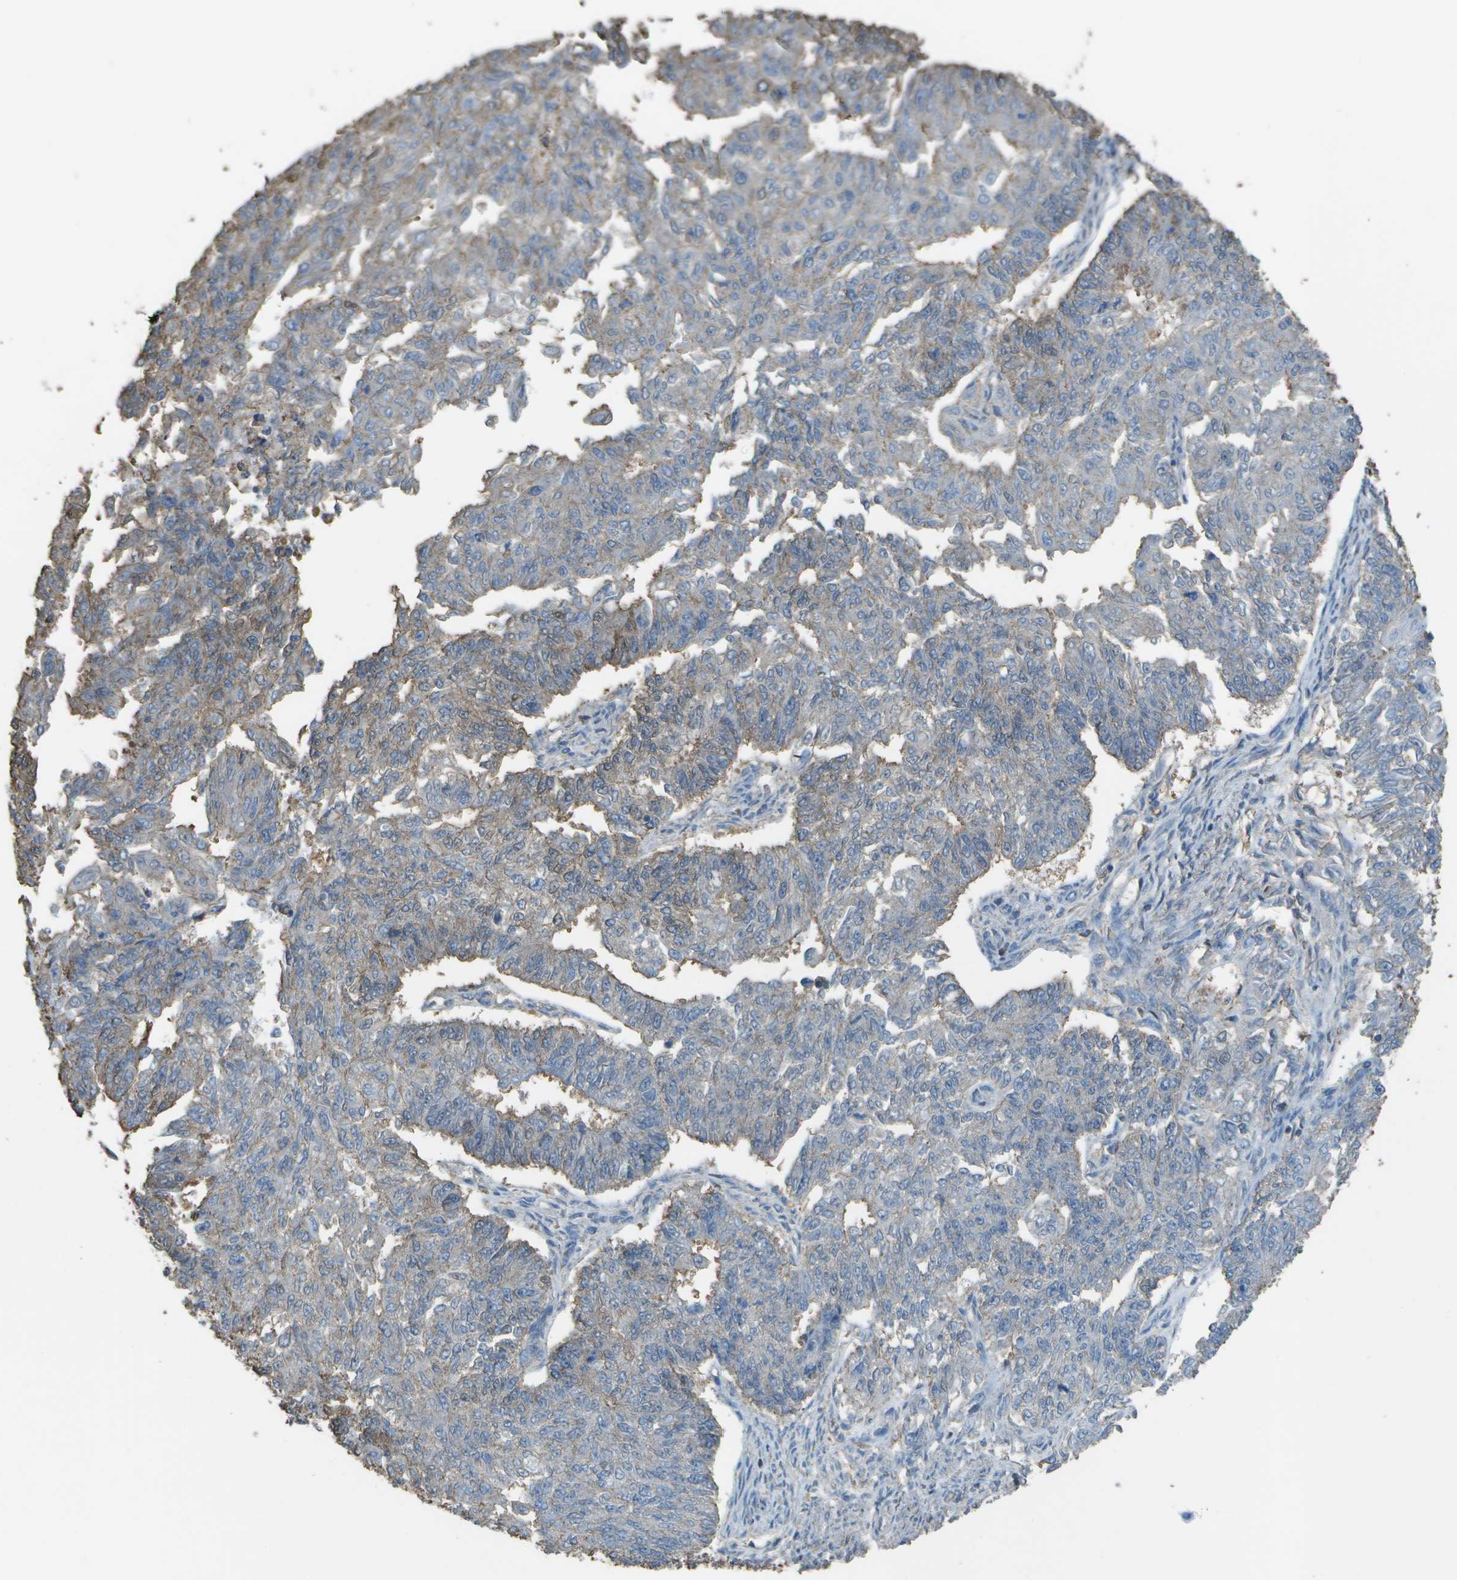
{"staining": {"intensity": "weak", "quantity": "25%-75%", "location": "cytoplasmic/membranous"}, "tissue": "endometrial cancer", "cell_type": "Tumor cells", "image_type": "cancer", "snomed": [{"axis": "morphology", "description": "Adenocarcinoma, NOS"}, {"axis": "topography", "description": "Endometrium"}], "caption": "Endometrial adenocarcinoma tissue demonstrates weak cytoplasmic/membranous expression in about 25%-75% of tumor cells", "gene": "CYP4F11", "patient": {"sex": "female", "age": 32}}